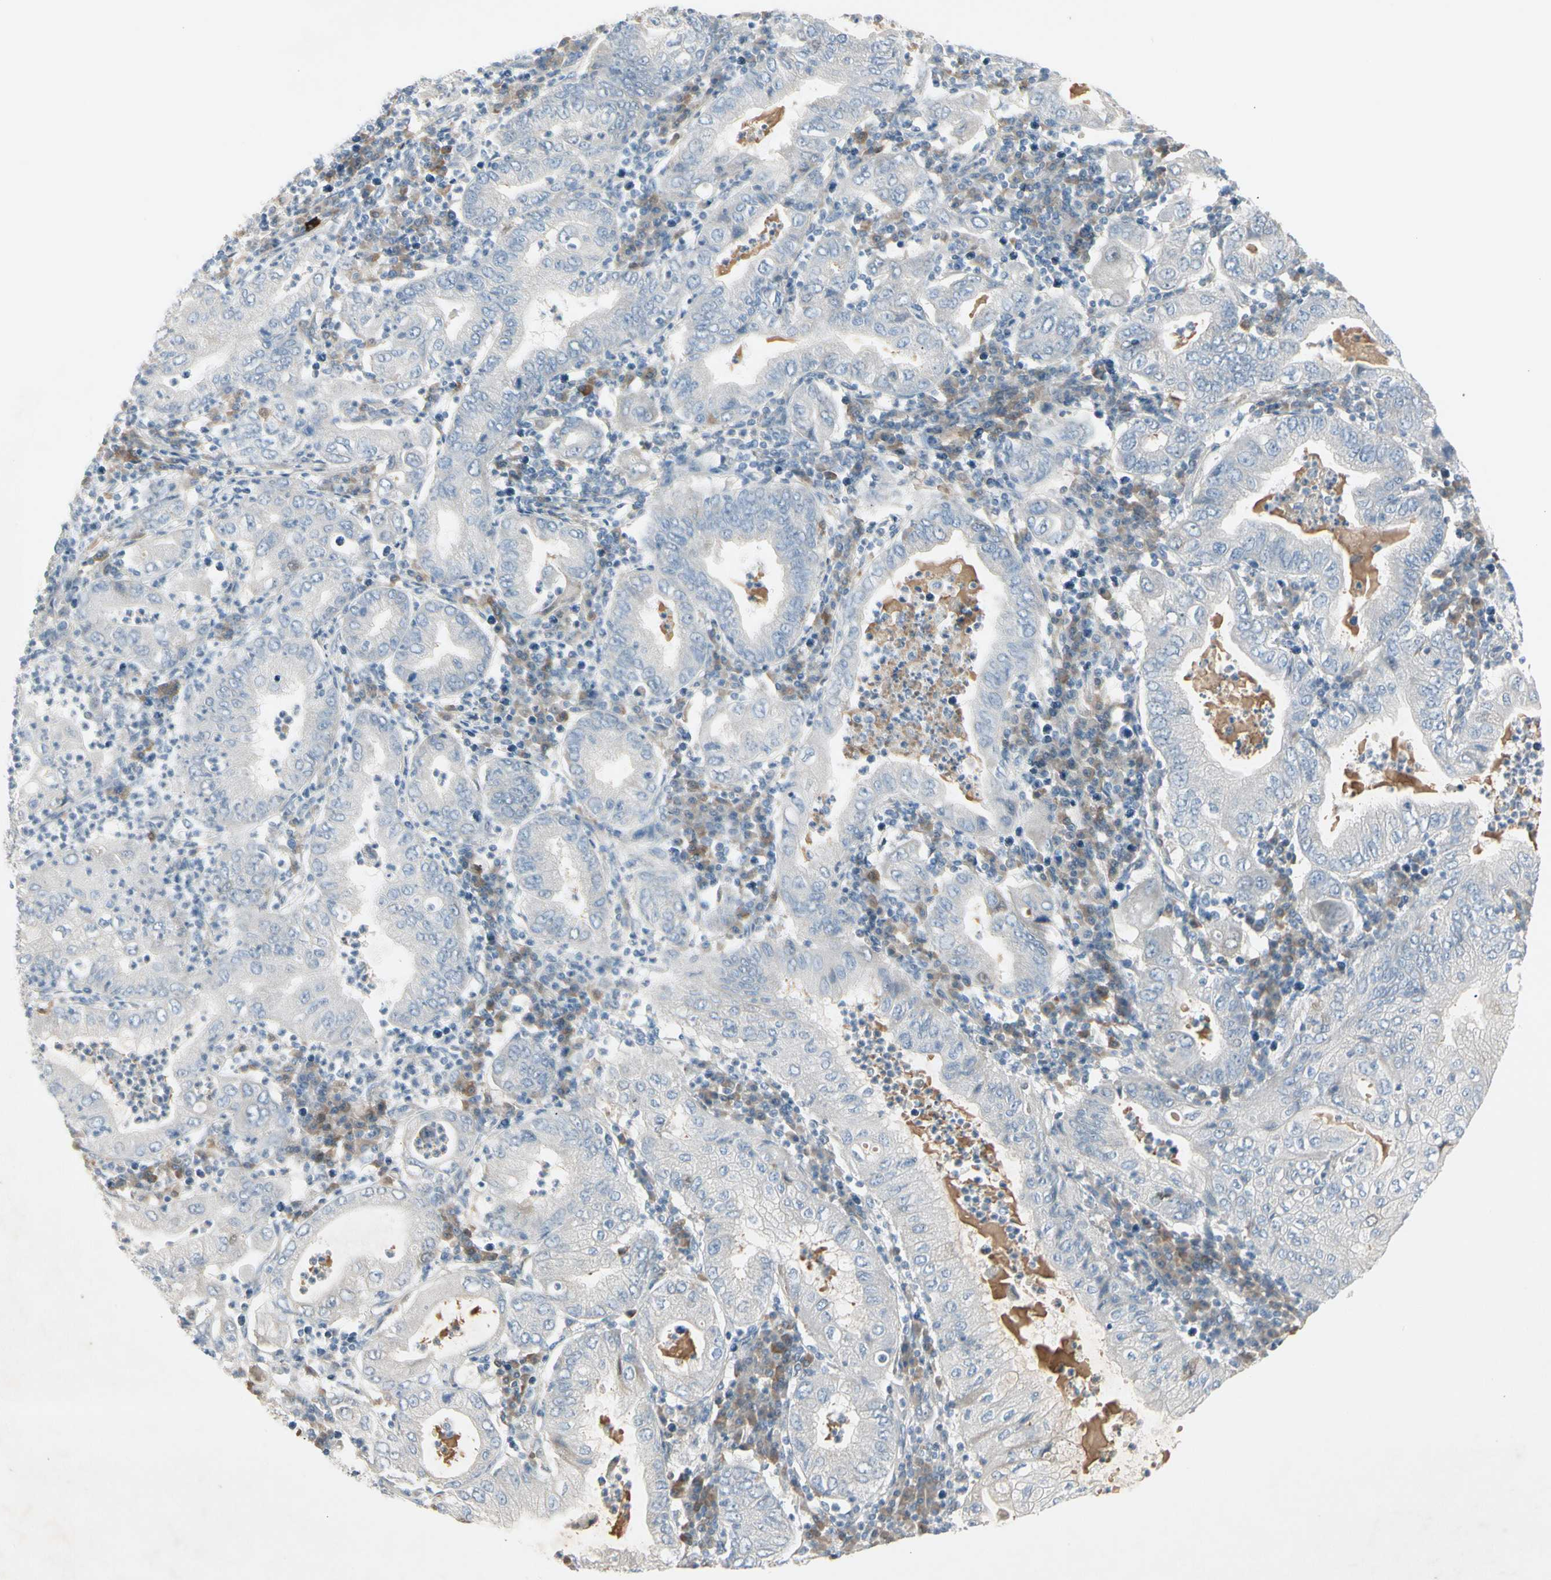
{"staining": {"intensity": "weak", "quantity": "<25%", "location": "cytoplasmic/membranous"}, "tissue": "stomach cancer", "cell_type": "Tumor cells", "image_type": "cancer", "snomed": [{"axis": "morphology", "description": "Normal tissue, NOS"}, {"axis": "morphology", "description": "Adenocarcinoma, NOS"}, {"axis": "topography", "description": "Esophagus"}, {"axis": "topography", "description": "Stomach, upper"}, {"axis": "topography", "description": "Peripheral nerve tissue"}], "caption": "Stomach adenocarcinoma was stained to show a protein in brown. There is no significant staining in tumor cells.", "gene": "MAPRE3", "patient": {"sex": "male", "age": 62}}